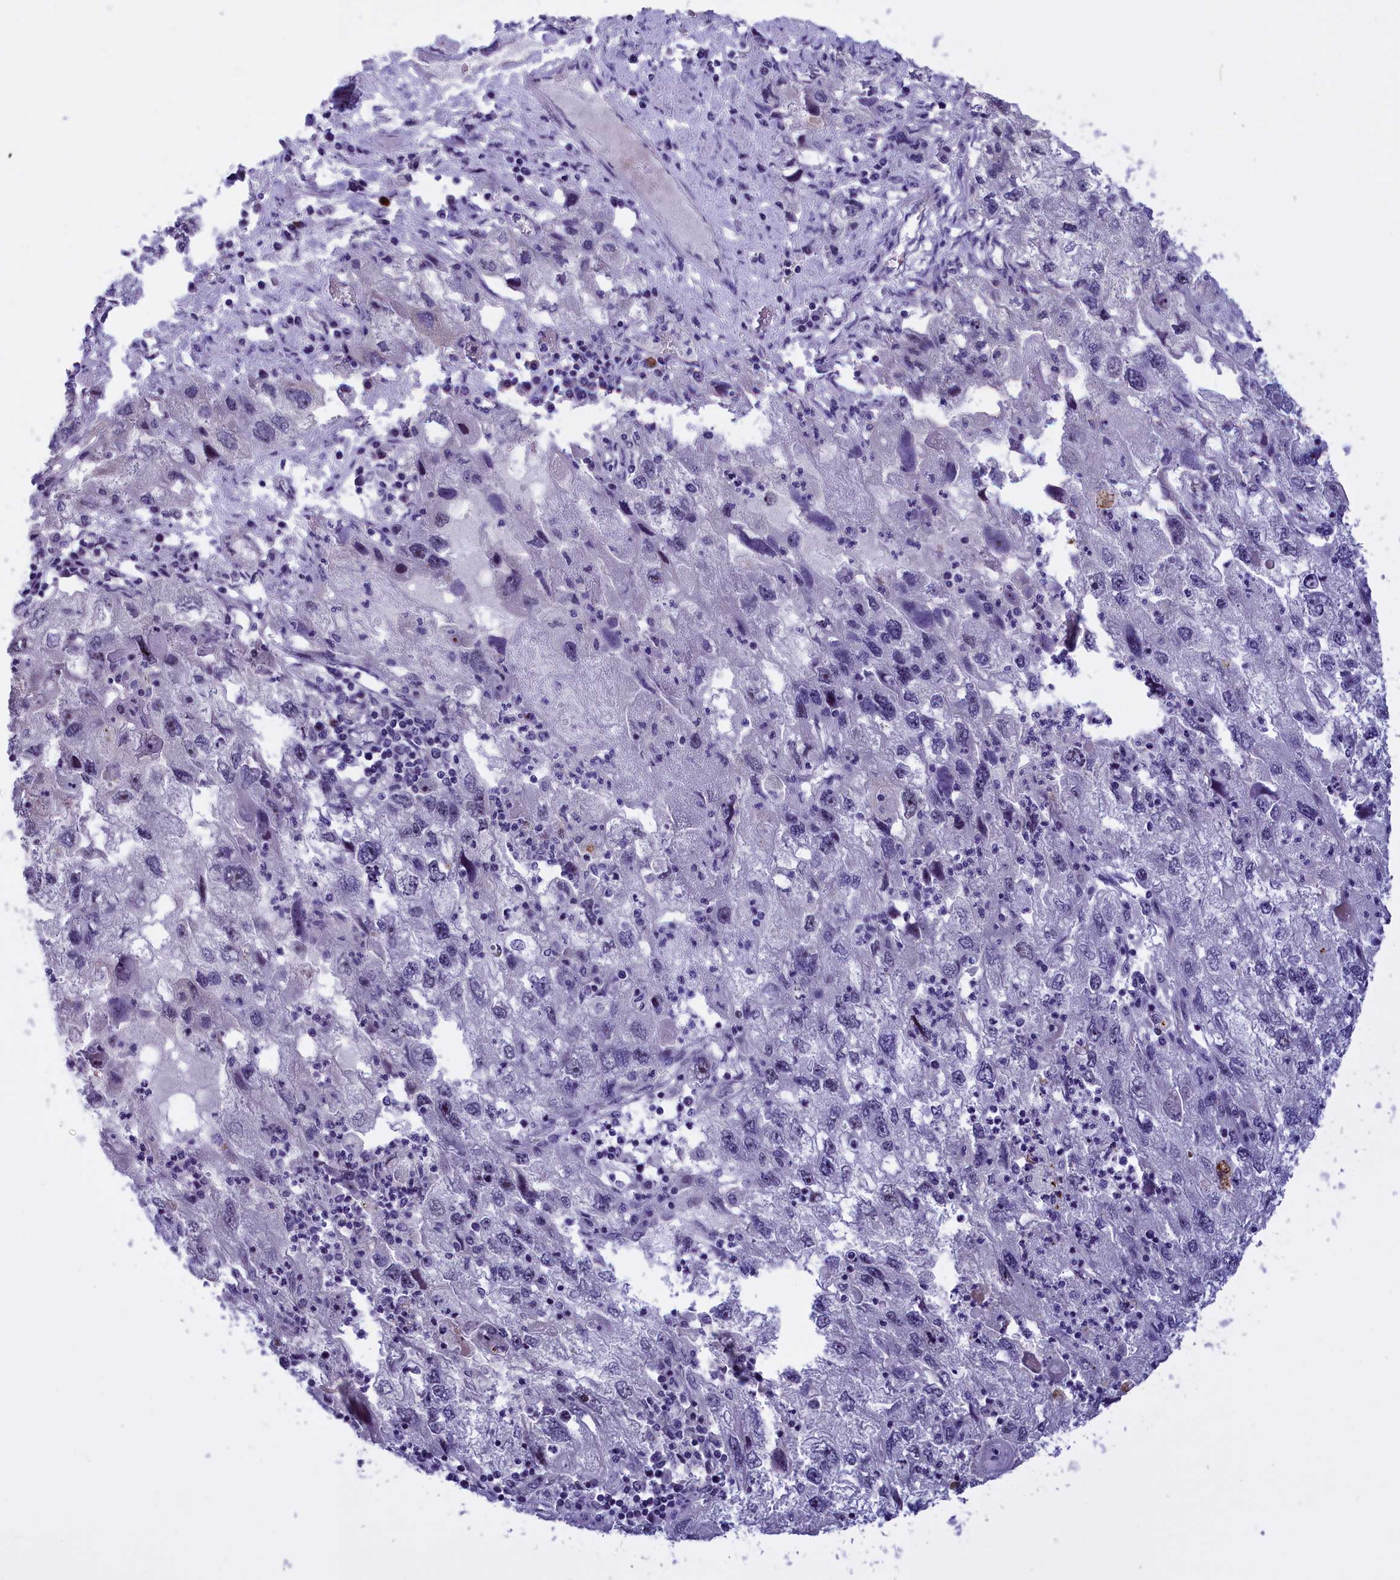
{"staining": {"intensity": "negative", "quantity": "none", "location": "none"}, "tissue": "endometrial cancer", "cell_type": "Tumor cells", "image_type": "cancer", "snomed": [{"axis": "morphology", "description": "Adenocarcinoma, NOS"}, {"axis": "topography", "description": "Endometrium"}], "caption": "Immunohistochemistry (IHC) of endometrial cancer reveals no staining in tumor cells.", "gene": "TBL3", "patient": {"sex": "female", "age": 49}}